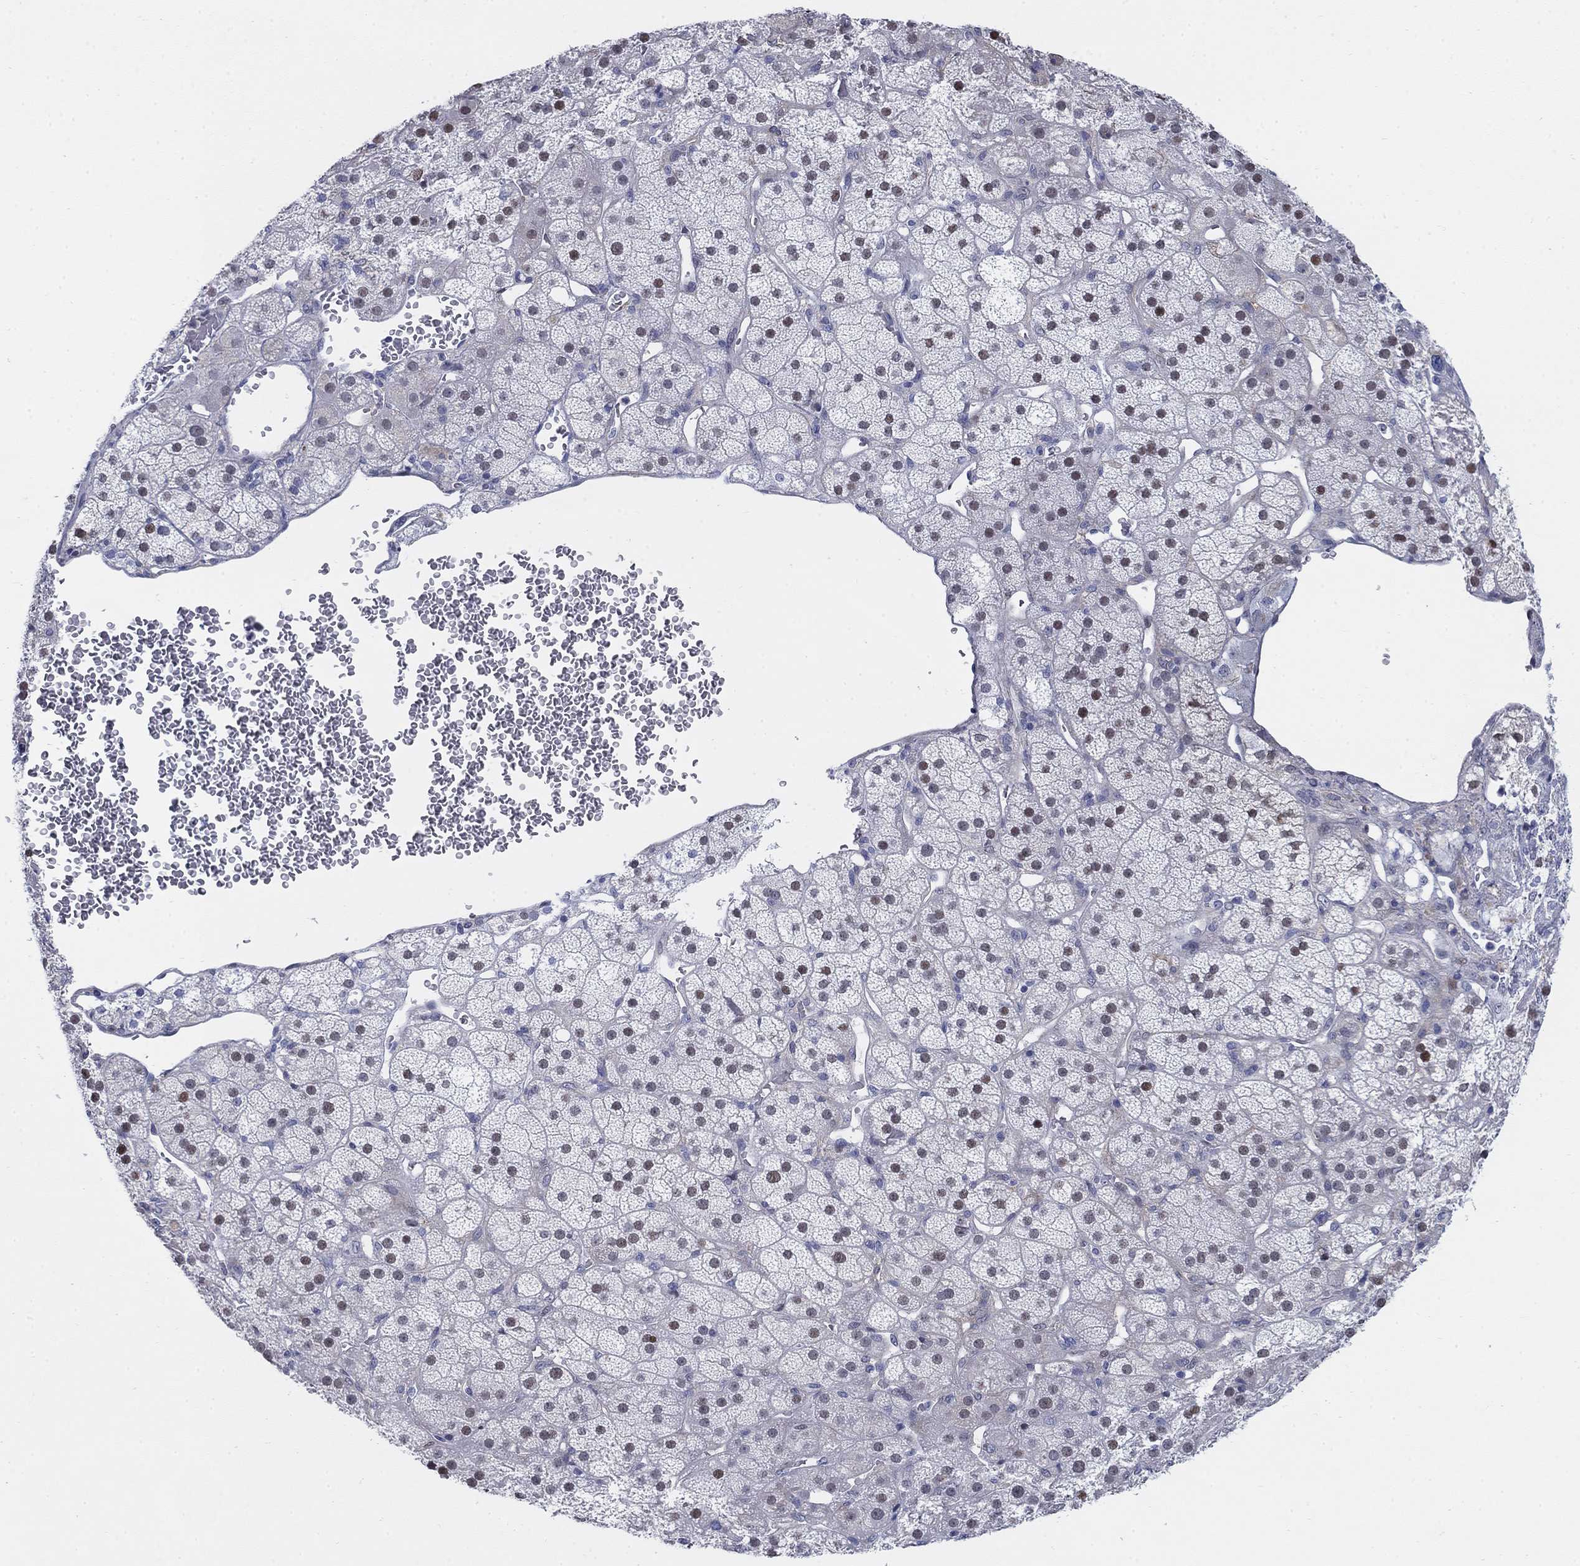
{"staining": {"intensity": "moderate", "quantity": "25%-75%", "location": "nuclear"}, "tissue": "adrenal gland", "cell_type": "Glandular cells", "image_type": "normal", "snomed": [{"axis": "morphology", "description": "Normal tissue, NOS"}, {"axis": "topography", "description": "Adrenal gland"}], "caption": "Protein analysis of normal adrenal gland shows moderate nuclear staining in about 25%-75% of glandular cells.", "gene": "MYO3A", "patient": {"sex": "male", "age": 57}}